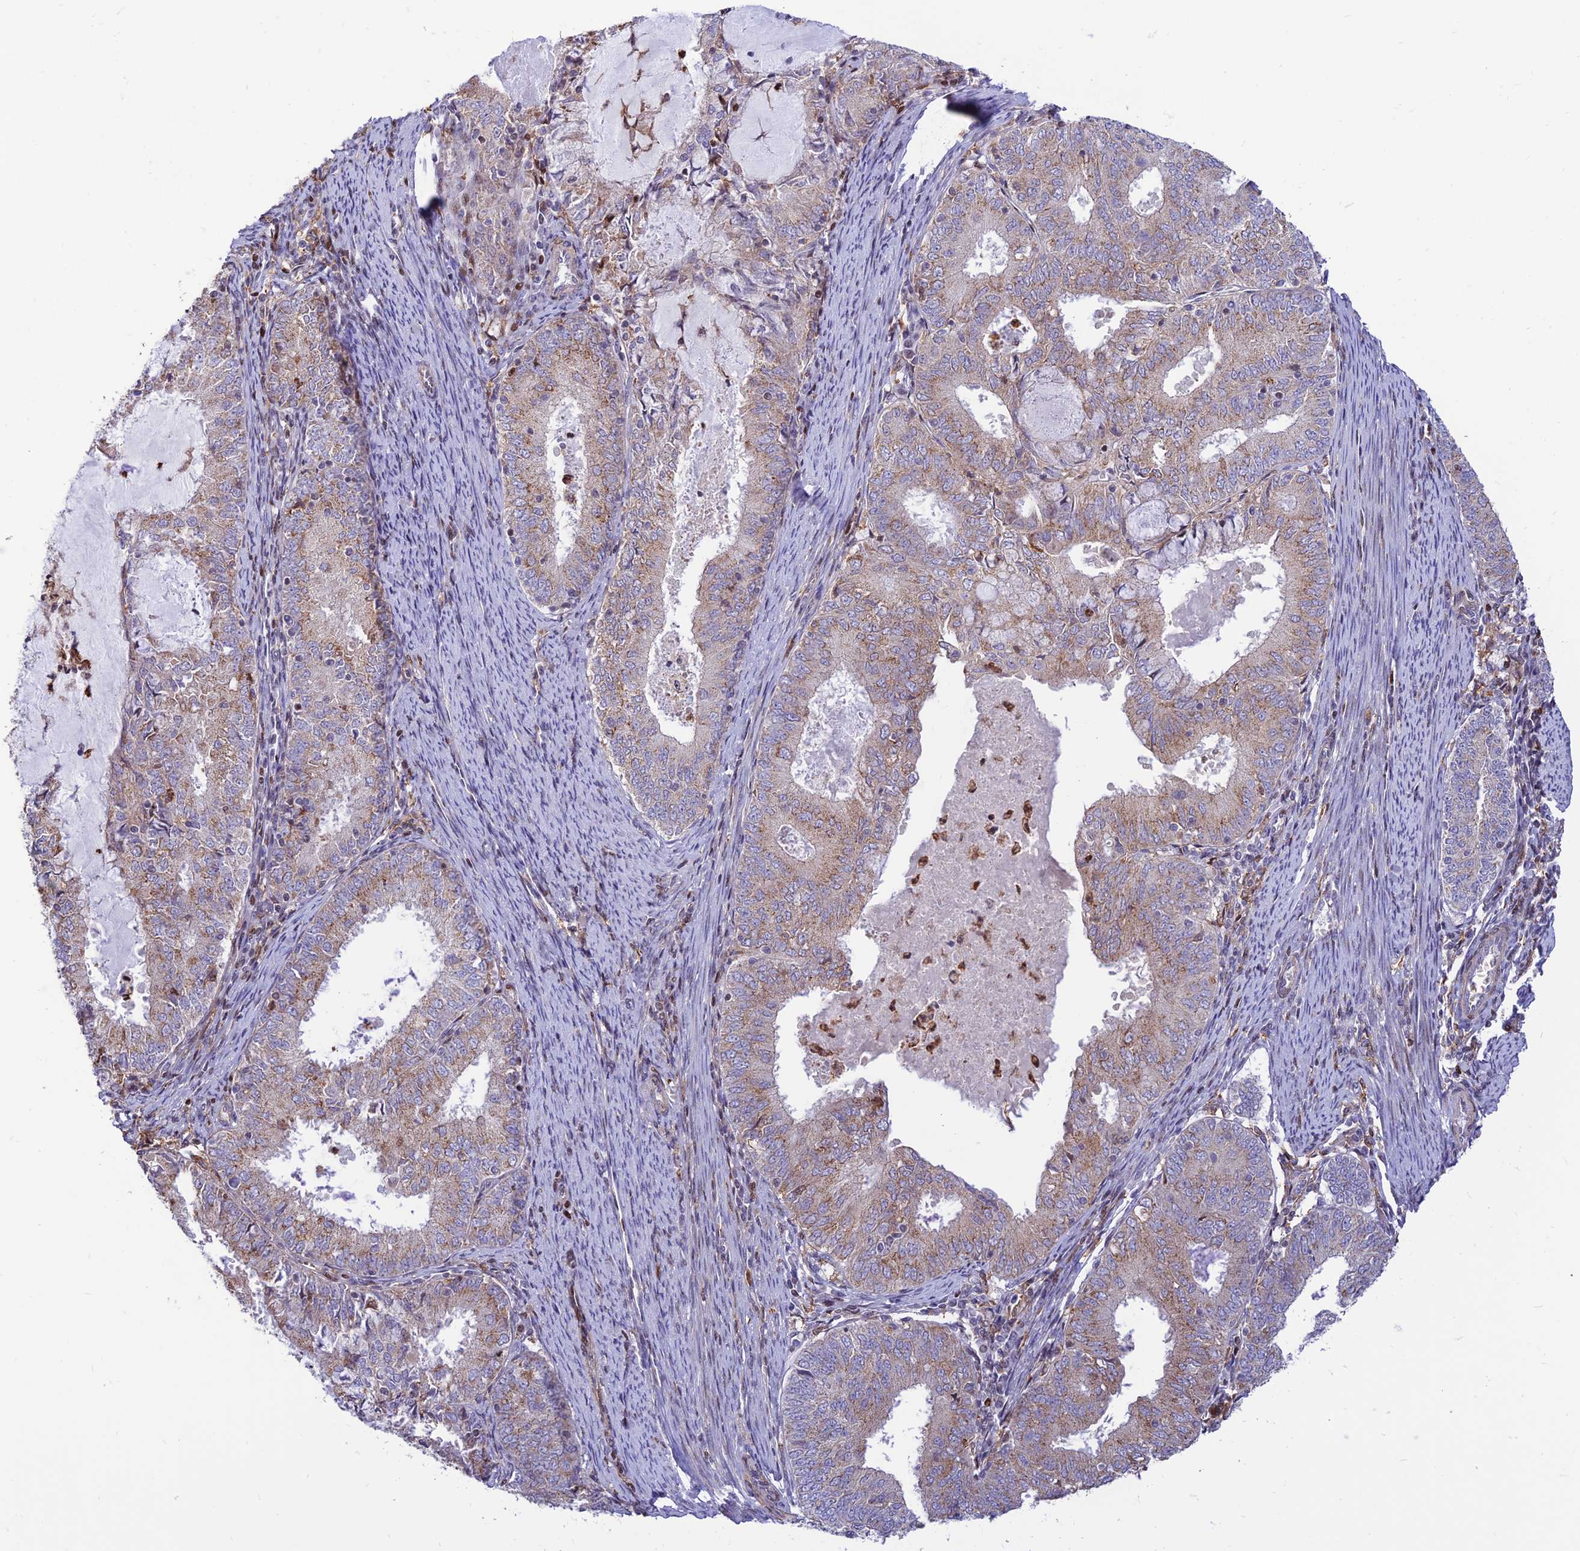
{"staining": {"intensity": "weak", "quantity": ">75%", "location": "cytoplasmic/membranous"}, "tissue": "endometrial cancer", "cell_type": "Tumor cells", "image_type": "cancer", "snomed": [{"axis": "morphology", "description": "Adenocarcinoma, NOS"}, {"axis": "topography", "description": "Endometrium"}], "caption": "Protein staining demonstrates weak cytoplasmic/membranous positivity in approximately >75% of tumor cells in adenocarcinoma (endometrial).", "gene": "FAM186B", "patient": {"sex": "female", "age": 57}}